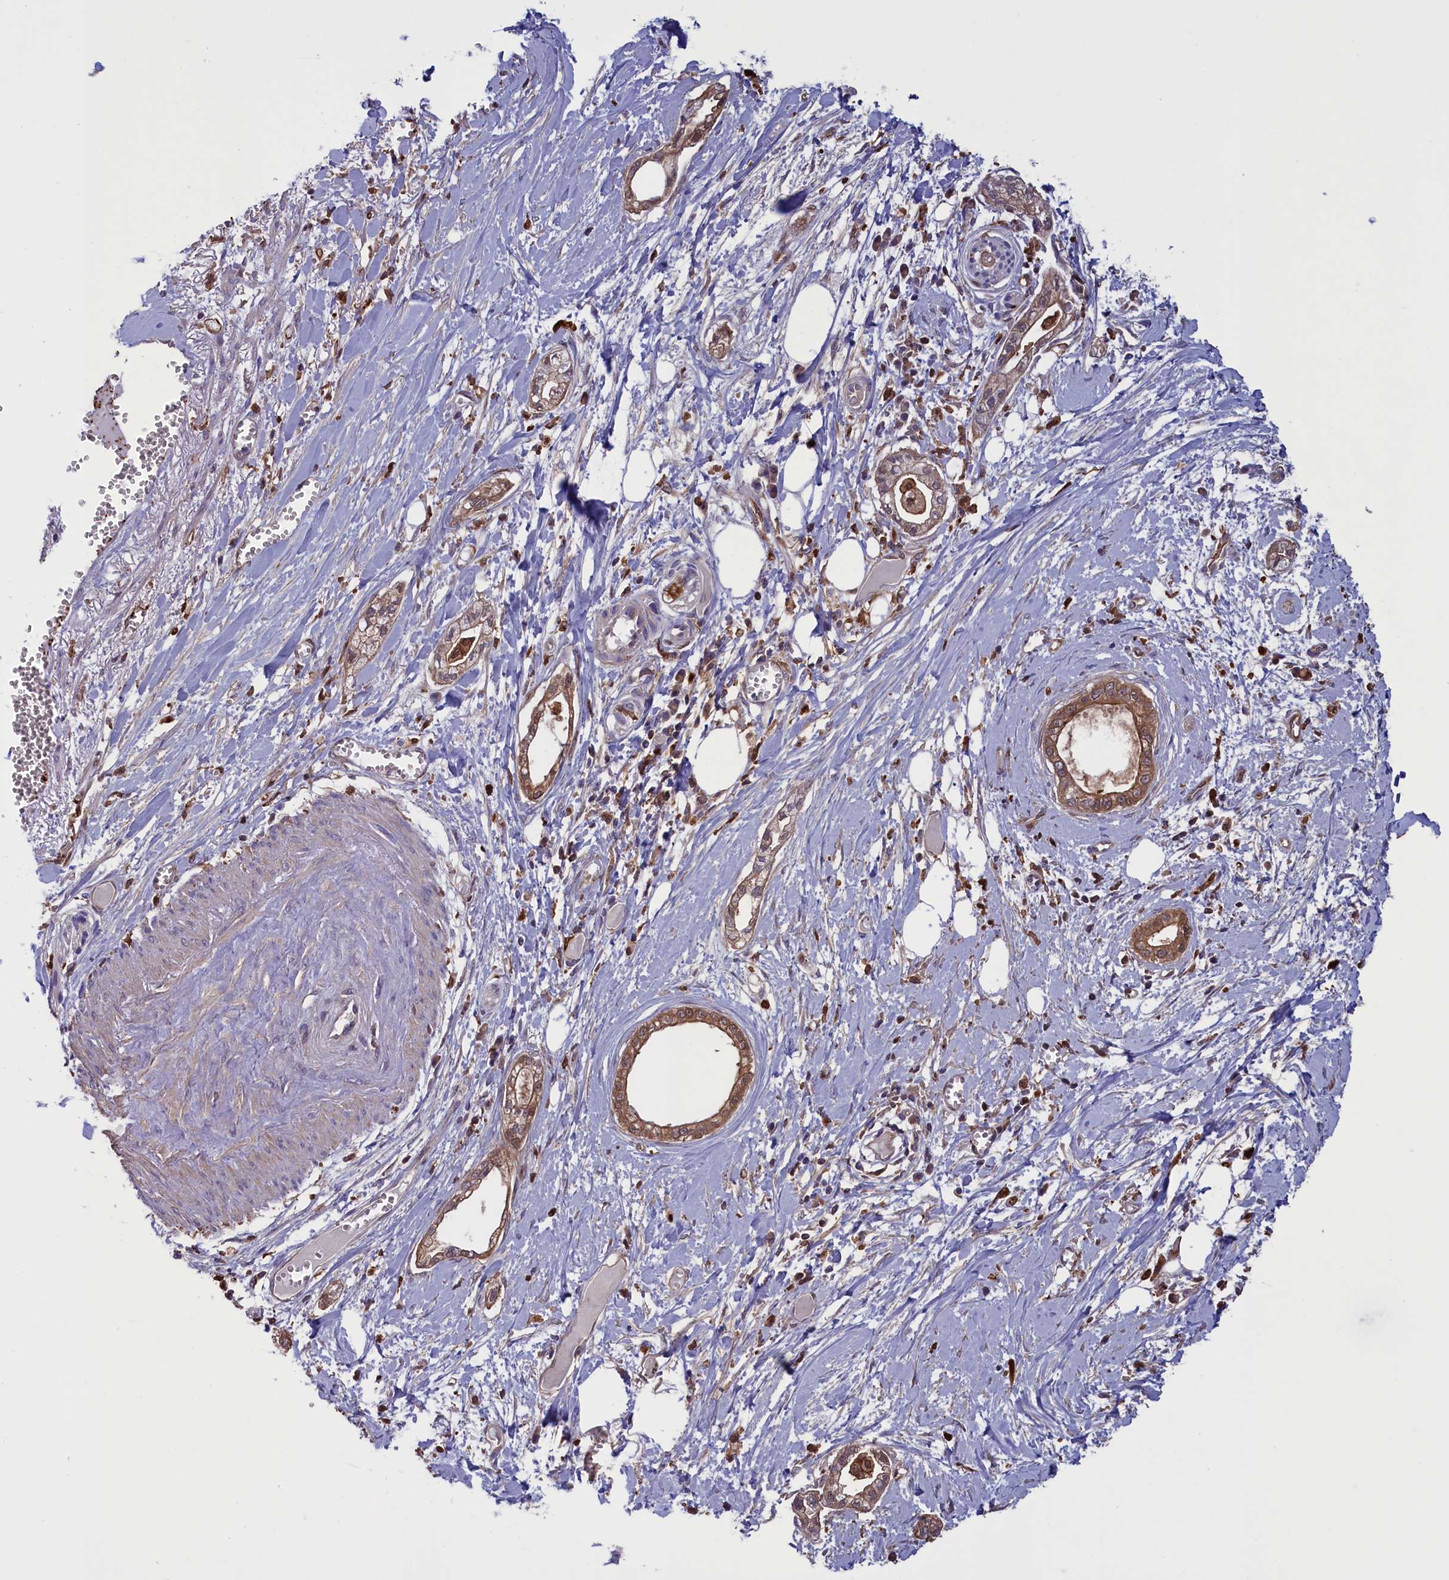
{"staining": {"intensity": "moderate", "quantity": "25%-75%", "location": "cytoplasmic/membranous"}, "tissue": "pancreatic cancer", "cell_type": "Tumor cells", "image_type": "cancer", "snomed": [{"axis": "morphology", "description": "Adenocarcinoma, NOS"}, {"axis": "topography", "description": "Pancreas"}], "caption": "Tumor cells reveal medium levels of moderate cytoplasmic/membranous positivity in approximately 25%-75% of cells in human pancreatic cancer (adenocarcinoma). Nuclei are stained in blue.", "gene": "ARHGAP18", "patient": {"sex": "male", "age": 68}}